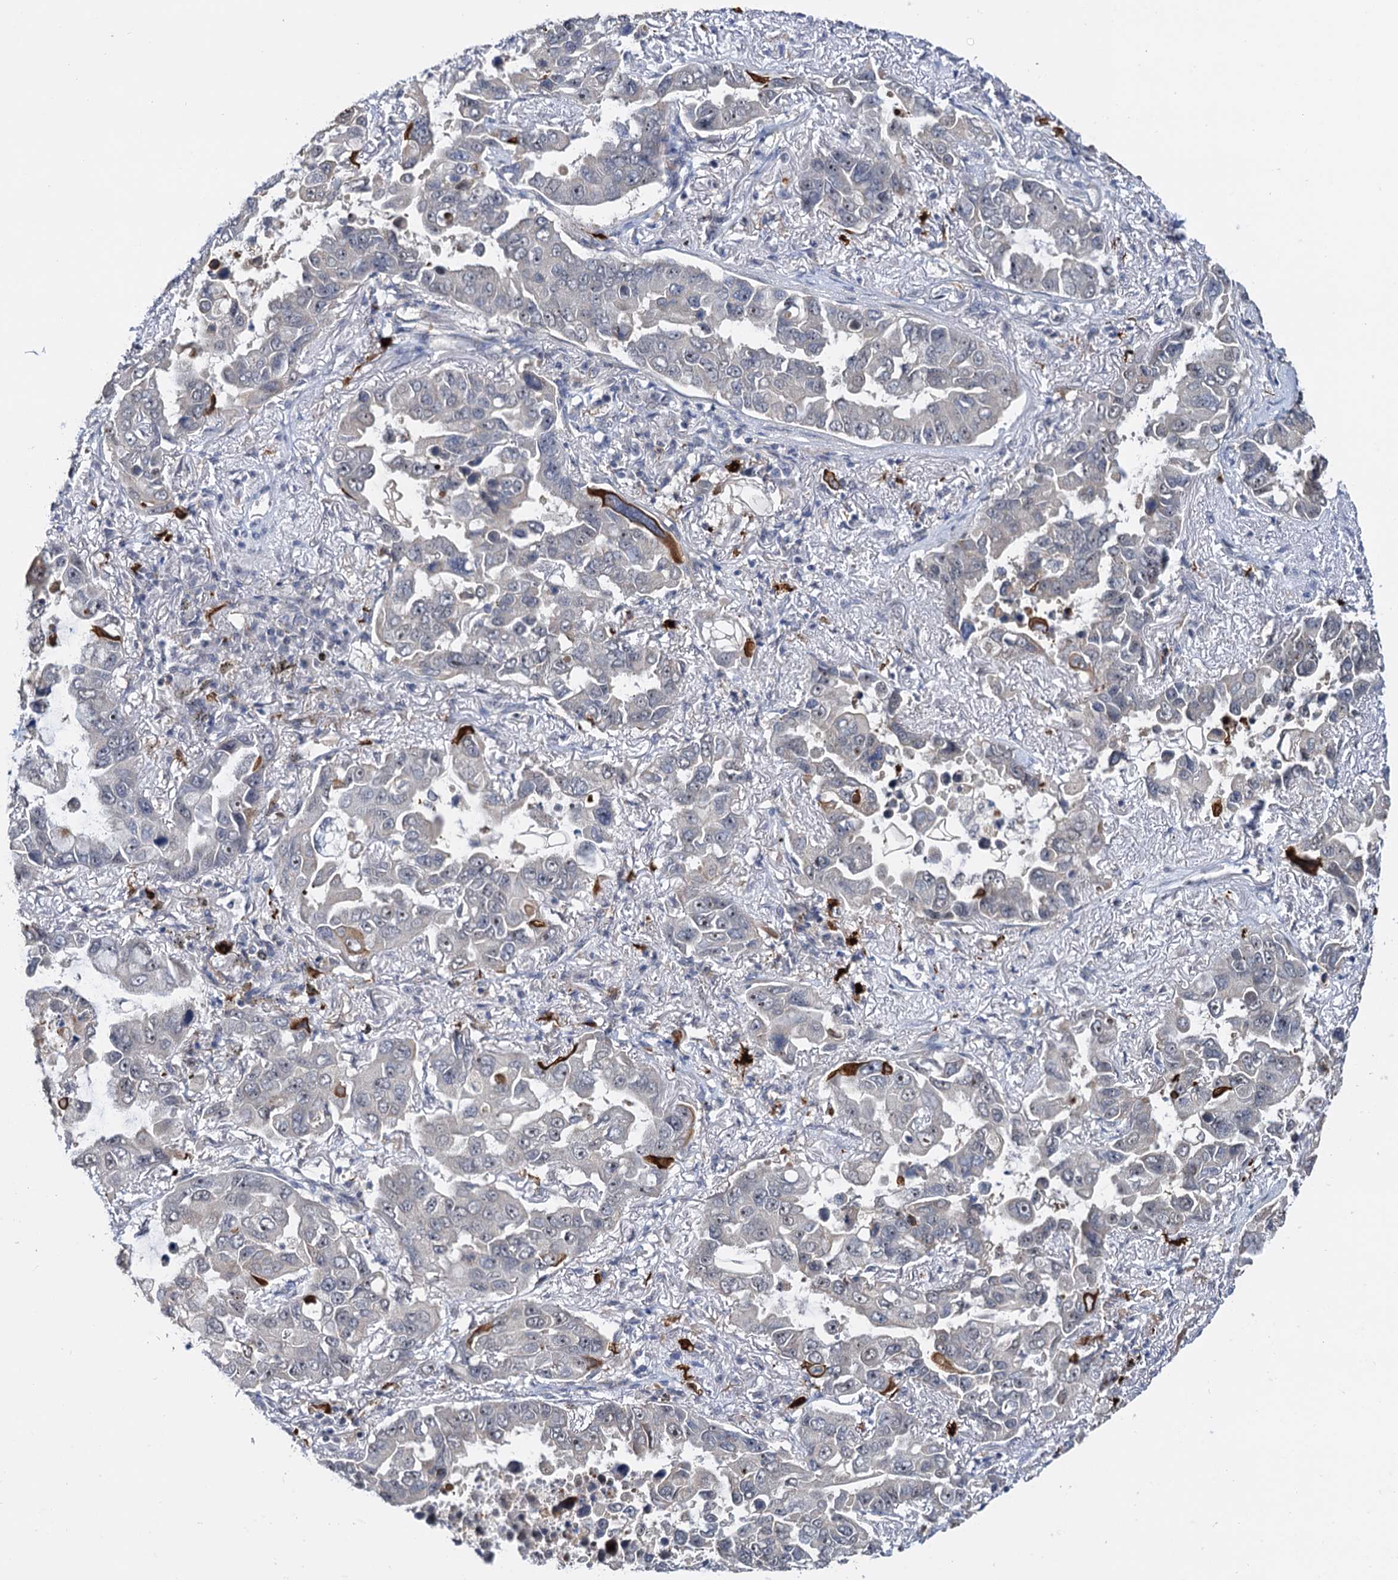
{"staining": {"intensity": "negative", "quantity": "none", "location": "none"}, "tissue": "lung cancer", "cell_type": "Tumor cells", "image_type": "cancer", "snomed": [{"axis": "morphology", "description": "Adenocarcinoma, NOS"}, {"axis": "topography", "description": "Lung"}], "caption": "IHC of human adenocarcinoma (lung) demonstrates no expression in tumor cells.", "gene": "NAT10", "patient": {"sex": "male", "age": 64}}